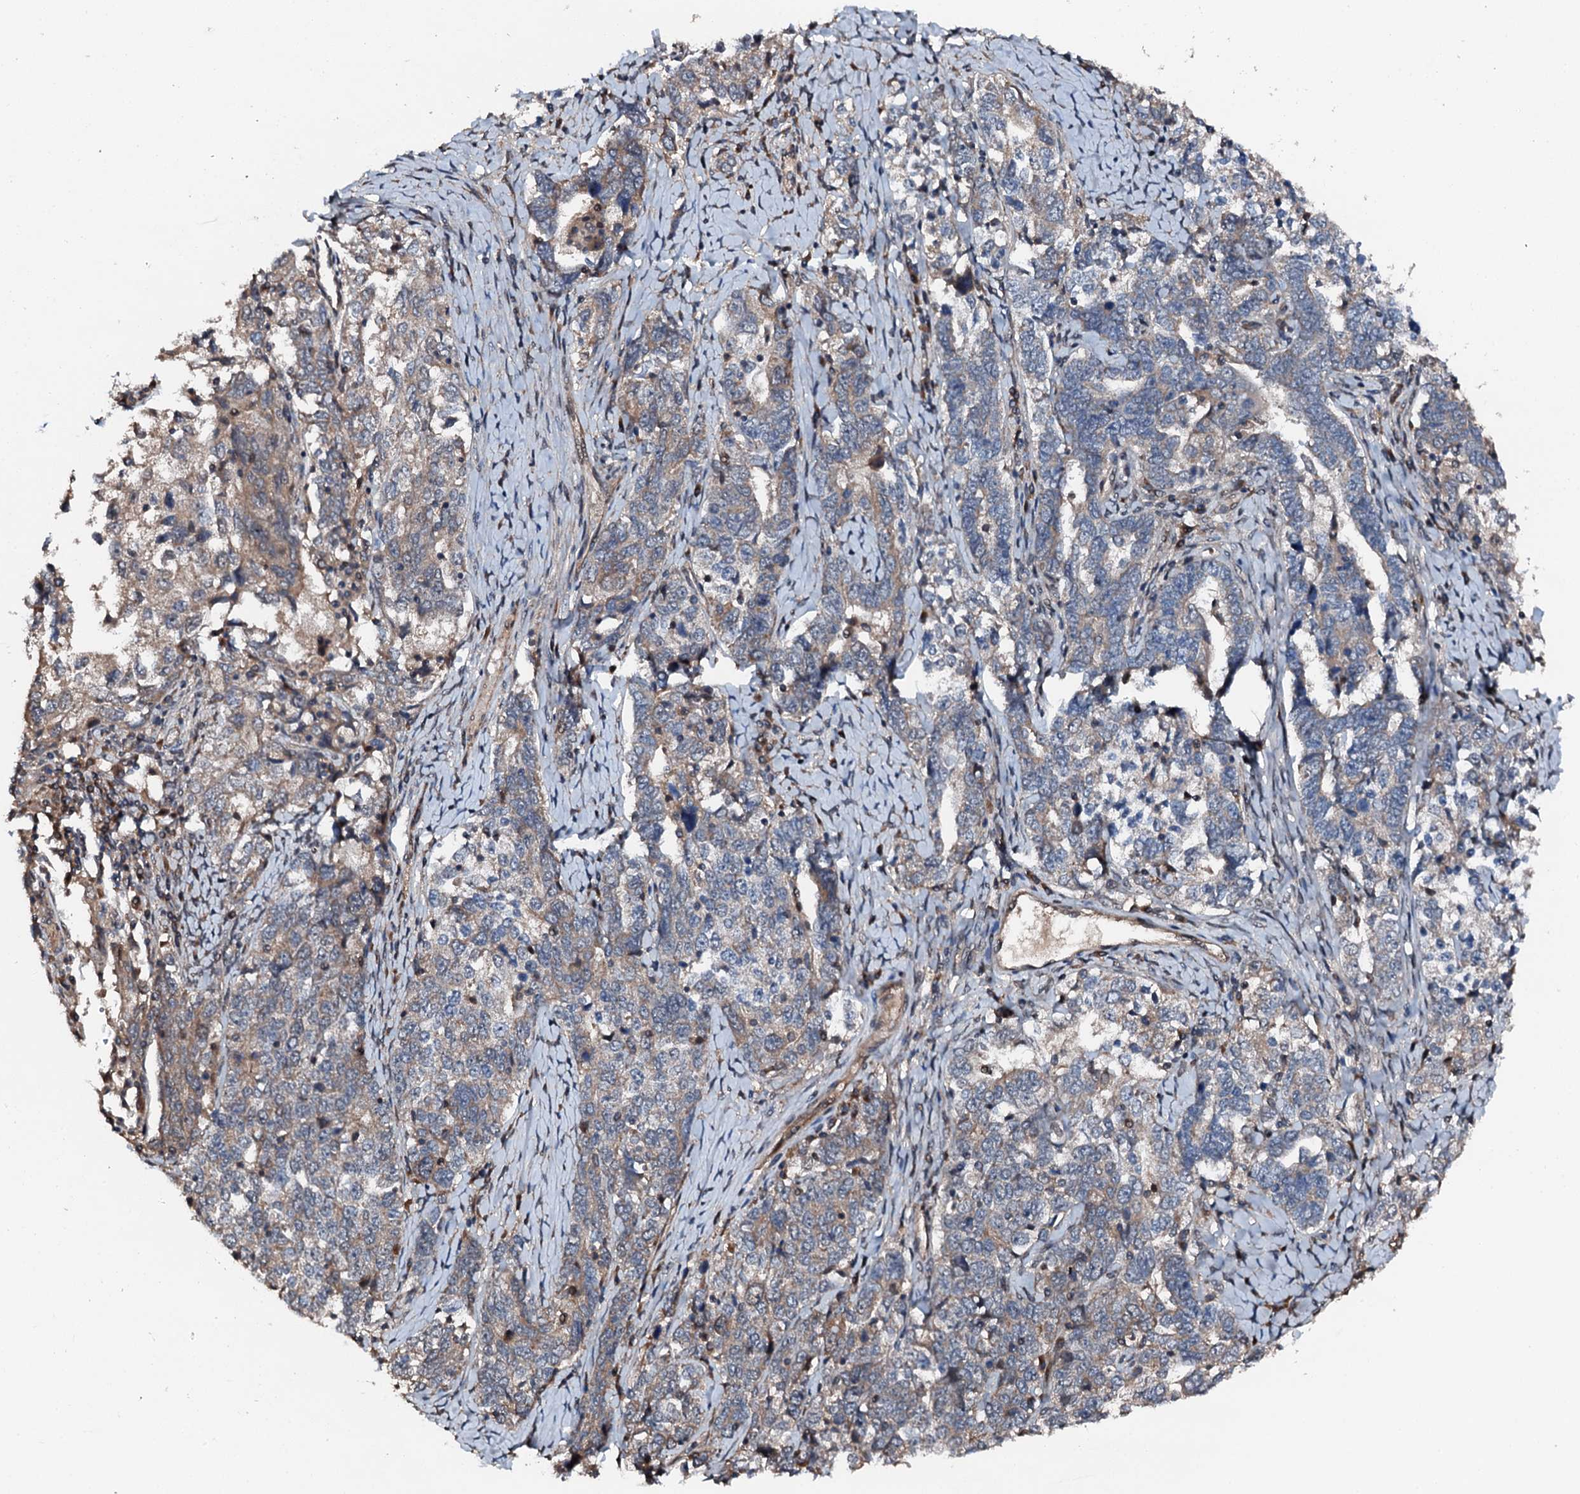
{"staining": {"intensity": "weak", "quantity": "25%-75%", "location": "cytoplasmic/membranous"}, "tissue": "ovarian cancer", "cell_type": "Tumor cells", "image_type": "cancer", "snomed": [{"axis": "morphology", "description": "Carcinoma, endometroid"}, {"axis": "topography", "description": "Ovary"}], "caption": "IHC micrograph of ovarian cancer stained for a protein (brown), which demonstrates low levels of weak cytoplasmic/membranous staining in approximately 25%-75% of tumor cells.", "gene": "FLYWCH1", "patient": {"sex": "female", "age": 62}}